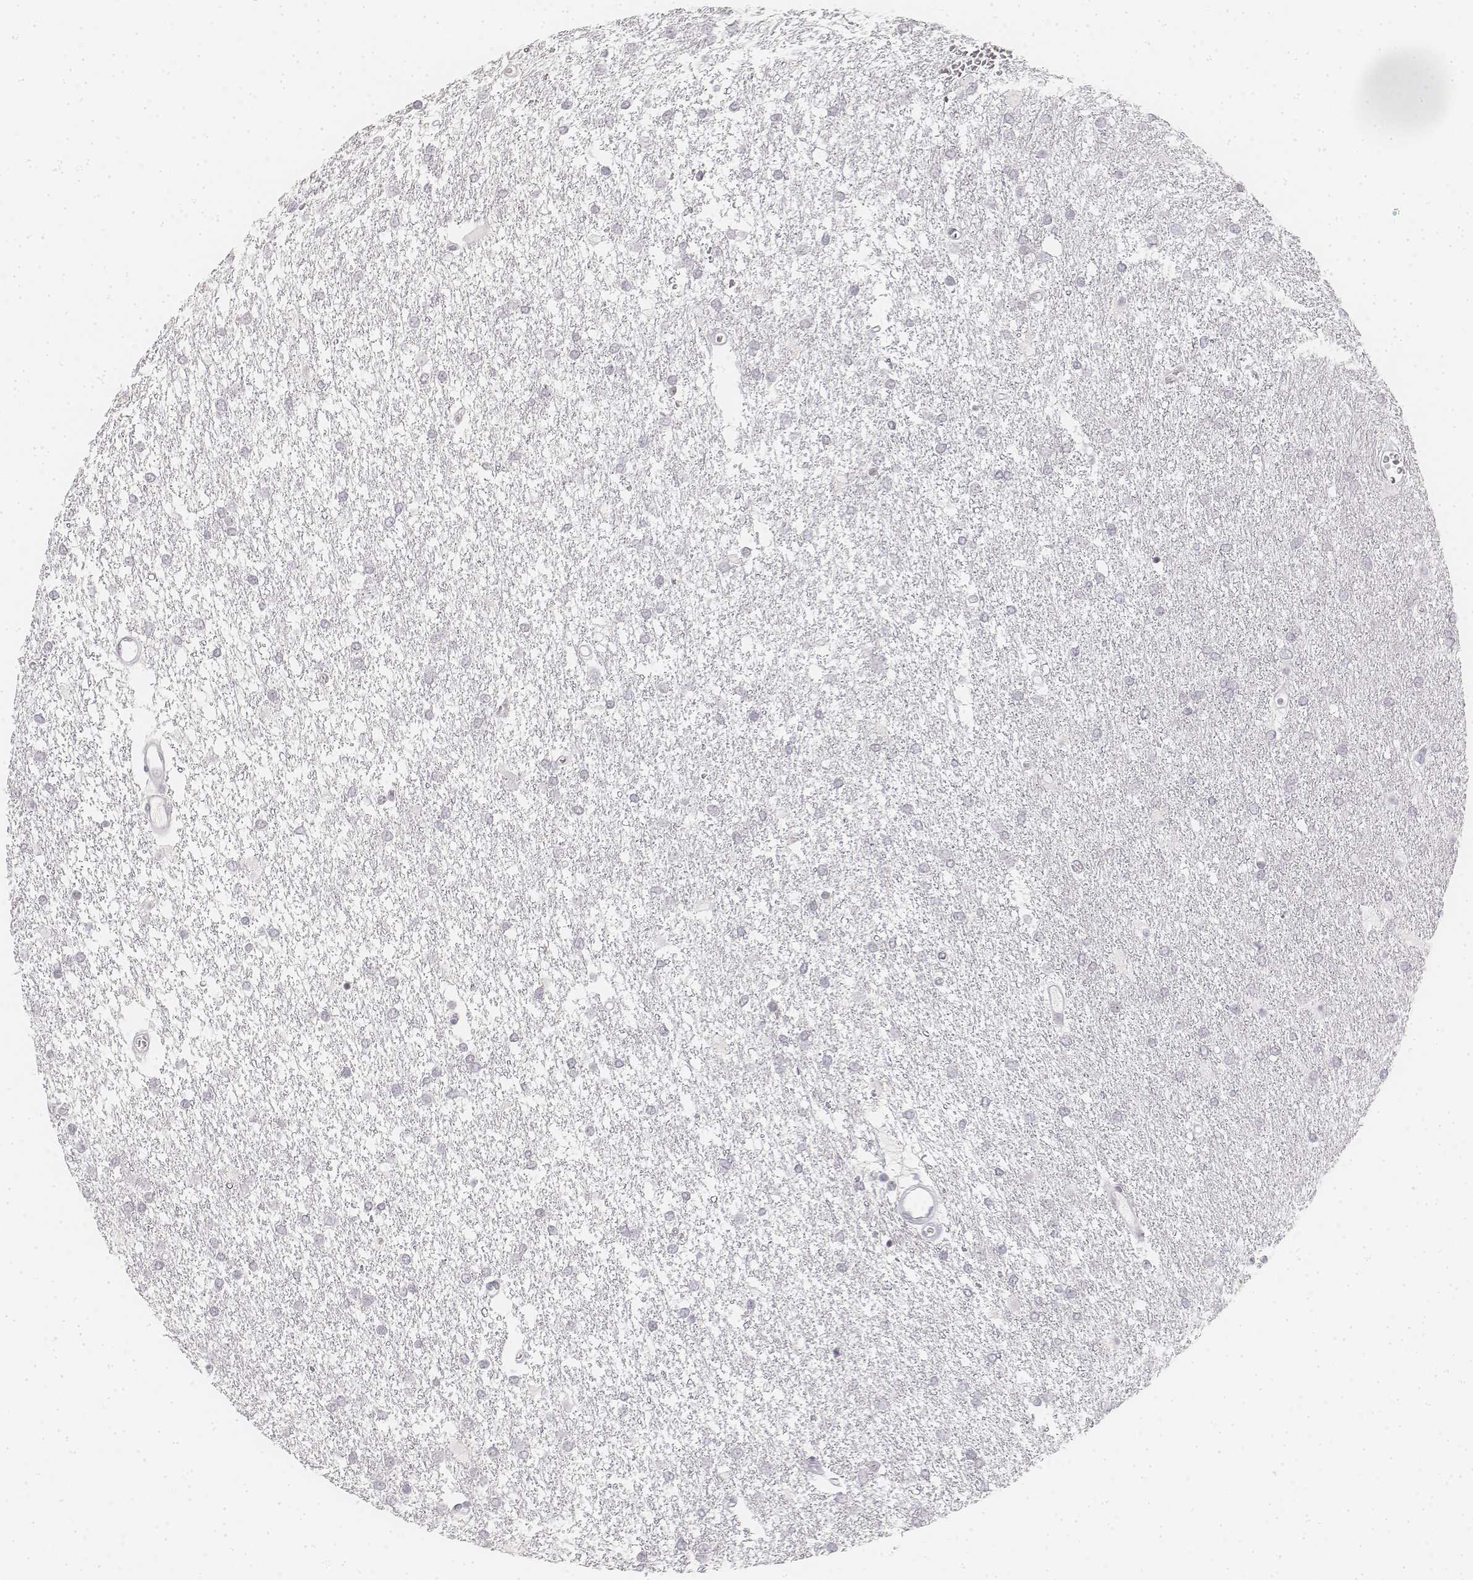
{"staining": {"intensity": "negative", "quantity": "none", "location": "none"}, "tissue": "glioma", "cell_type": "Tumor cells", "image_type": "cancer", "snomed": [{"axis": "morphology", "description": "Glioma, malignant, High grade"}, {"axis": "topography", "description": "Brain"}], "caption": "Immunohistochemical staining of high-grade glioma (malignant) demonstrates no significant expression in tumor cells. (DAB IHC, high magnification).", "gene": "KRTAP2-1", "patient": {"sex": "female", "age": 61}}